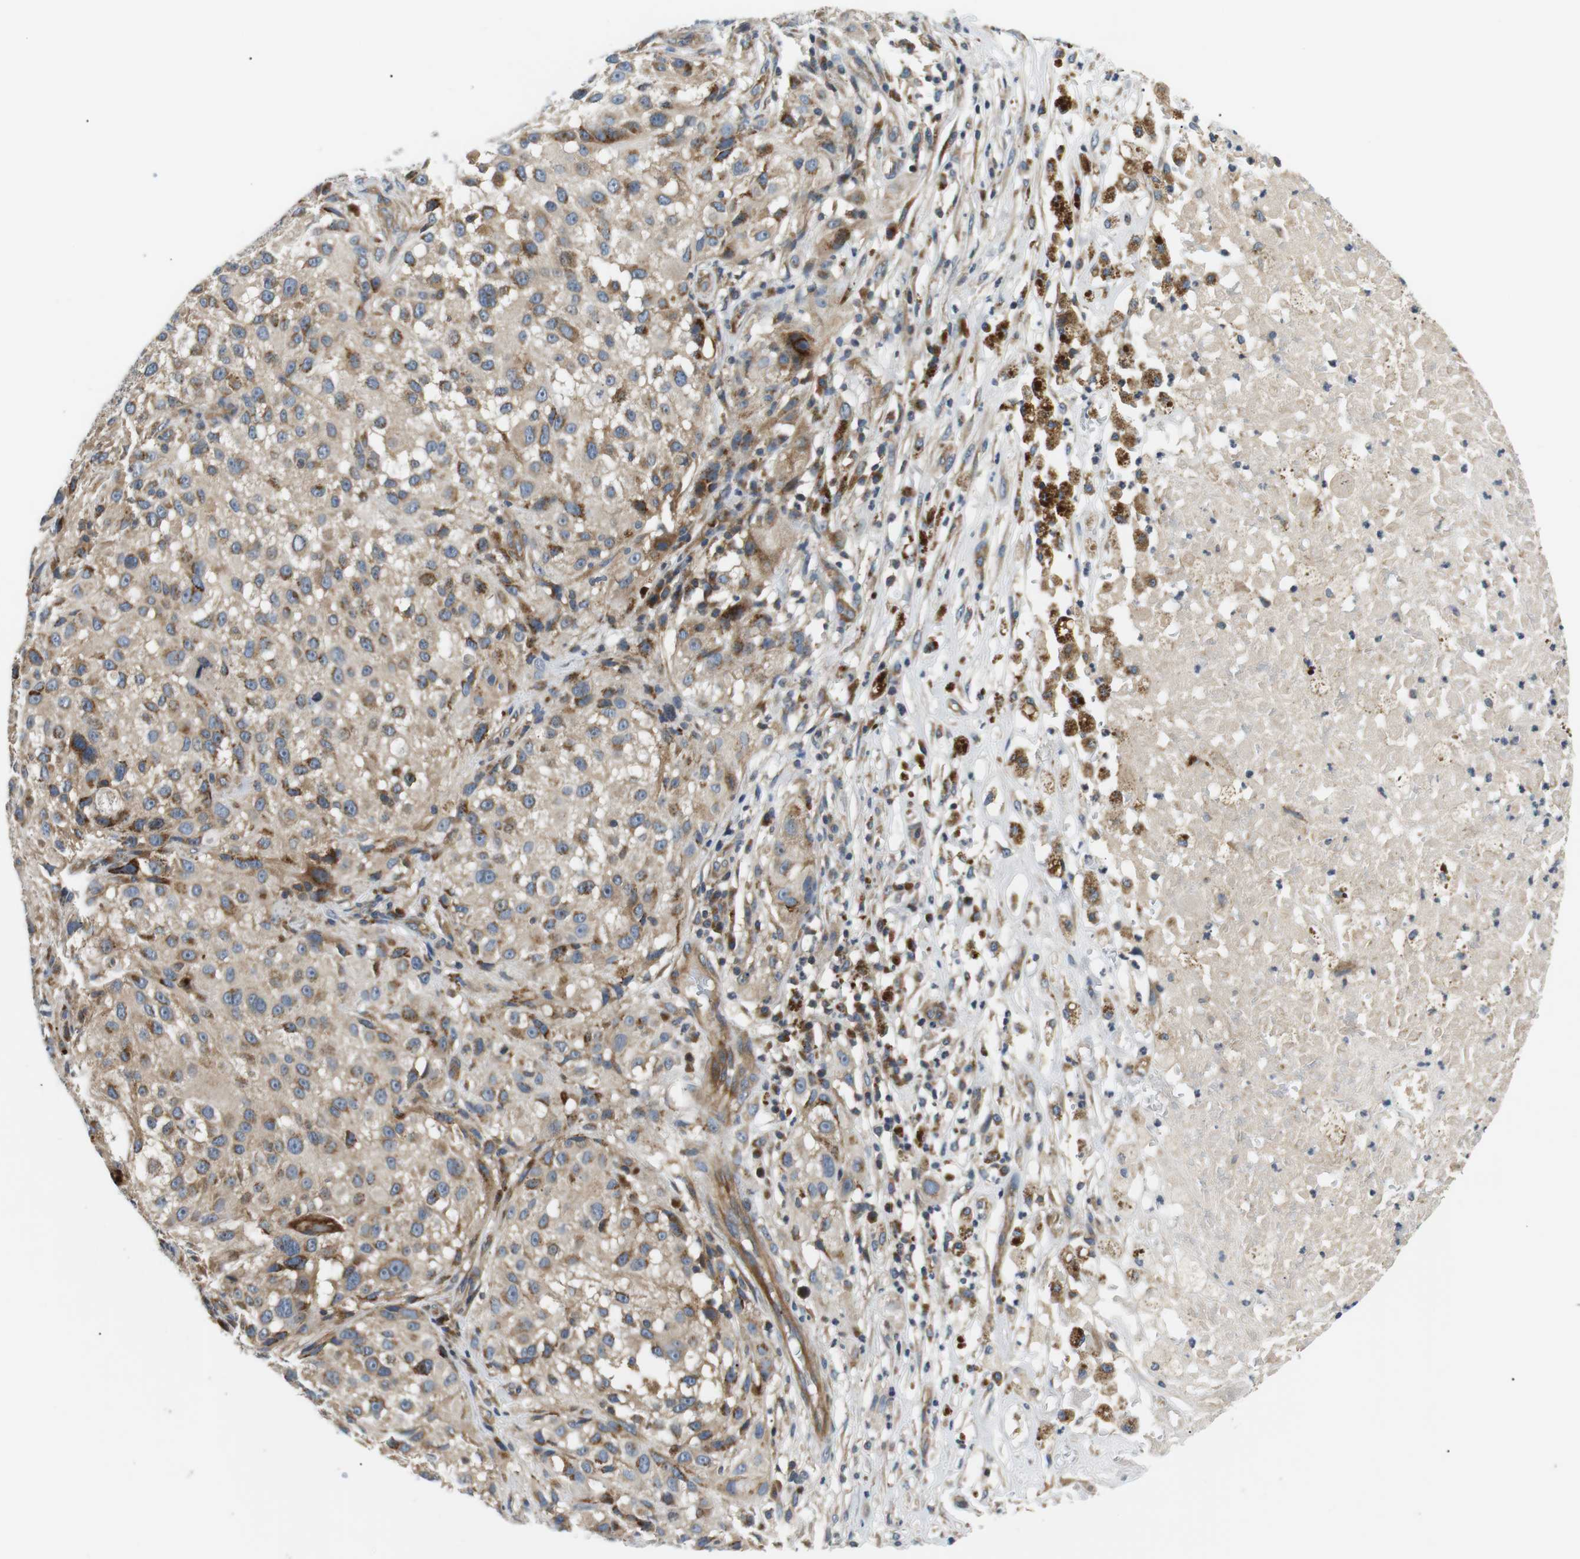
{"staining": {"intensity": "moderate", "quantity": ">75%", "location": "cytoplasmic/membranous"}, "tissue": "melanoma", "cell_type": "Tumor cells", "image_type": "cancer", "snomed": [{"axis": "morphology", "description": "Necrosis, NOS"}, {"axis": "morphology", "description": "Malignant melanoma, NOS"}, {"axis": "topography", "description": "Skin"}], "caption": "The micrograph reveals staining of malignant melanoma, revealing moderate cytoplasmic/membranous protein staining (brown color) within tumor cells. (brown staining indicates protein expression, while blue staining denotes nuclei).", "gene": "DIPK1A", "patient": {"sex": "female", "age": 87}}